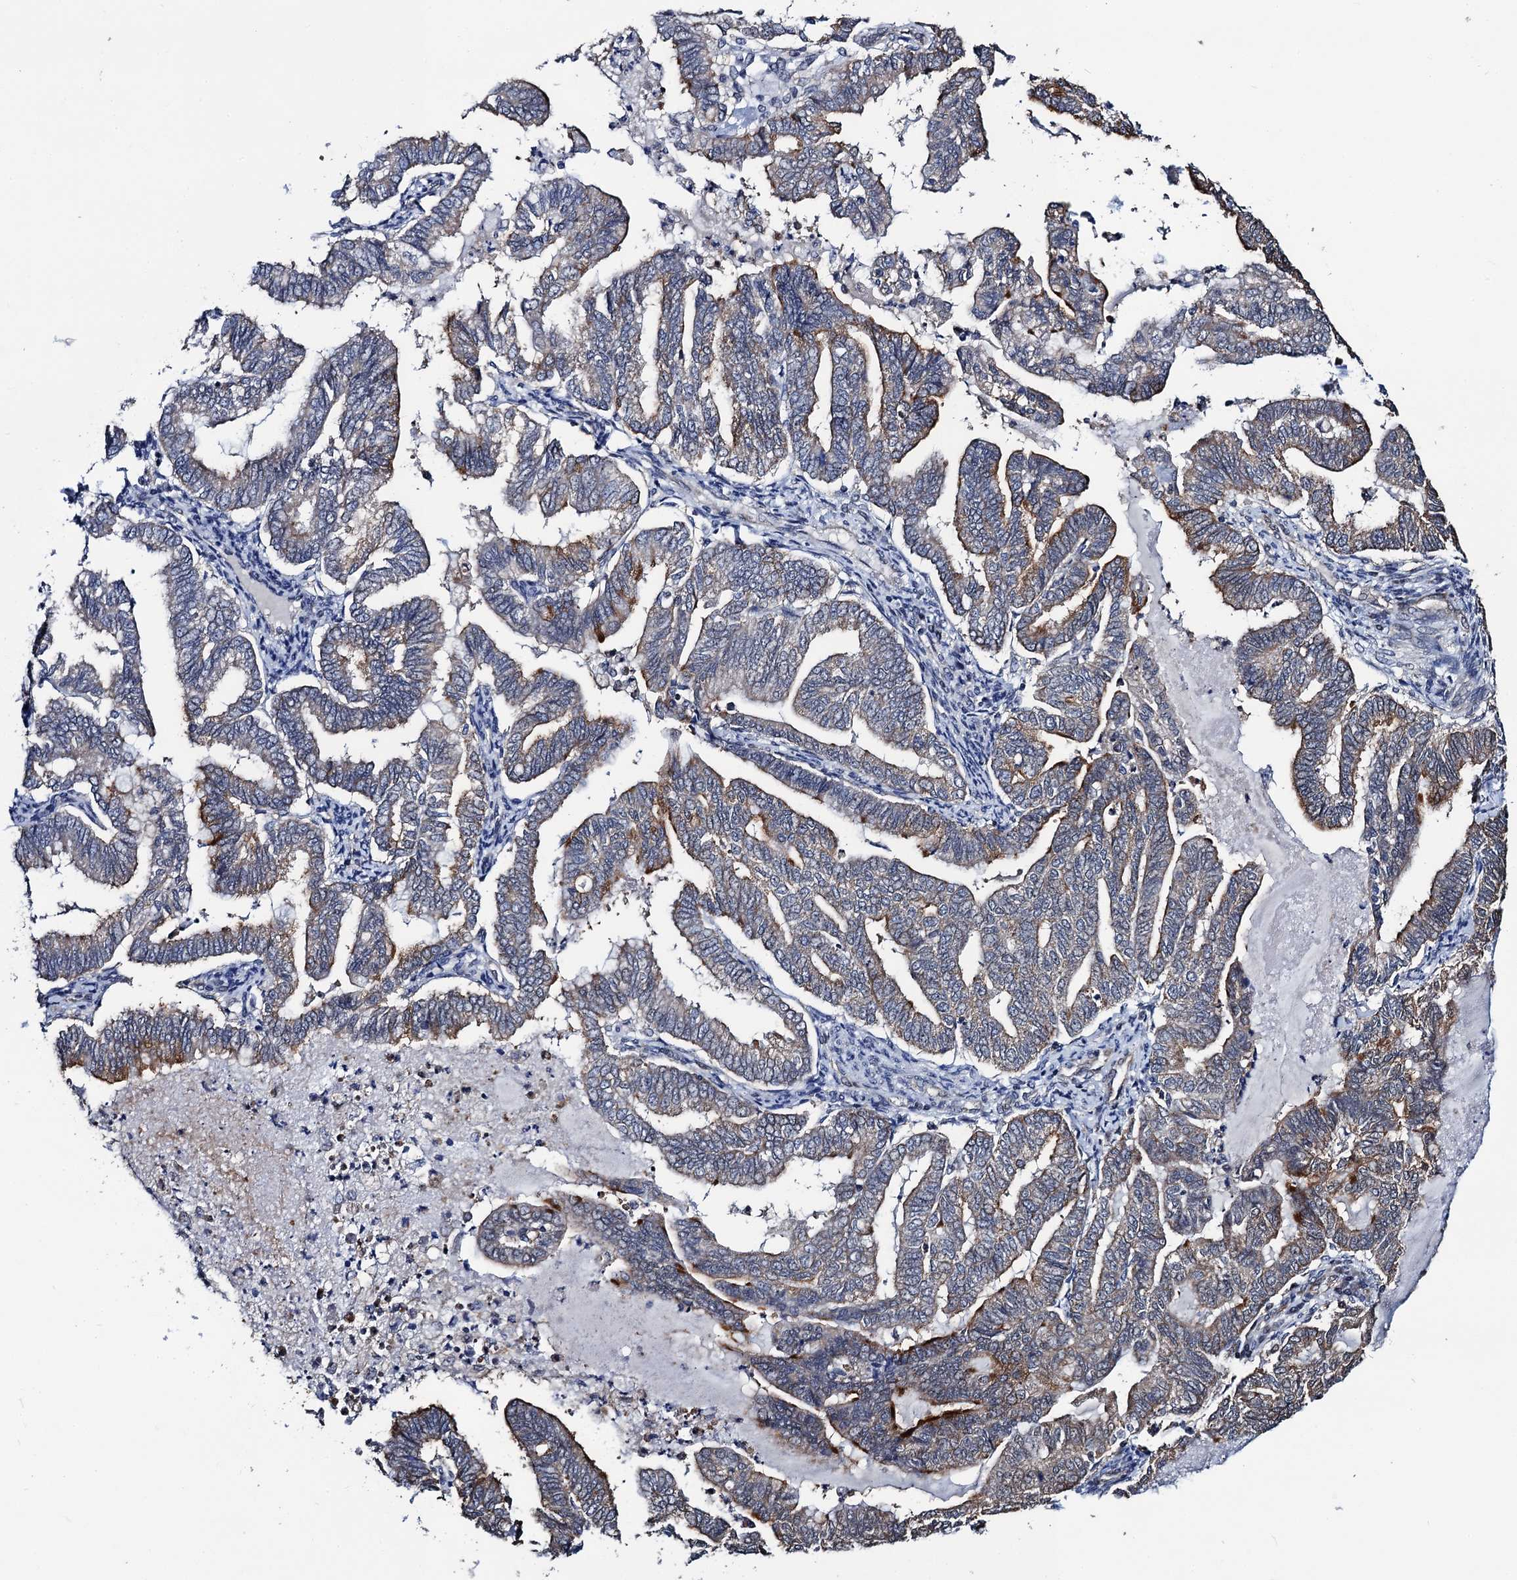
{"staining": {"intensity": "moderate", "quantity": "25%-75%", "location": "cytoplasmic/membranous"}, "tissue": "endometrial cancer", "cell_type": "Tumor cells", "image_type": "cancer", "snomed": [{"axis": "morphology", "description": "Adenocarcinoma, NOS"}, {"axis": "topography", "description": "Endometrium"}], "caption": "Adenocarcinoma (endometrial) stained for a protein exhibits moderate cytoplasmic/membranous positivity in tumor cells.", "gene": "PTCD3", "patient": {"sex": "female", "age": 79}}